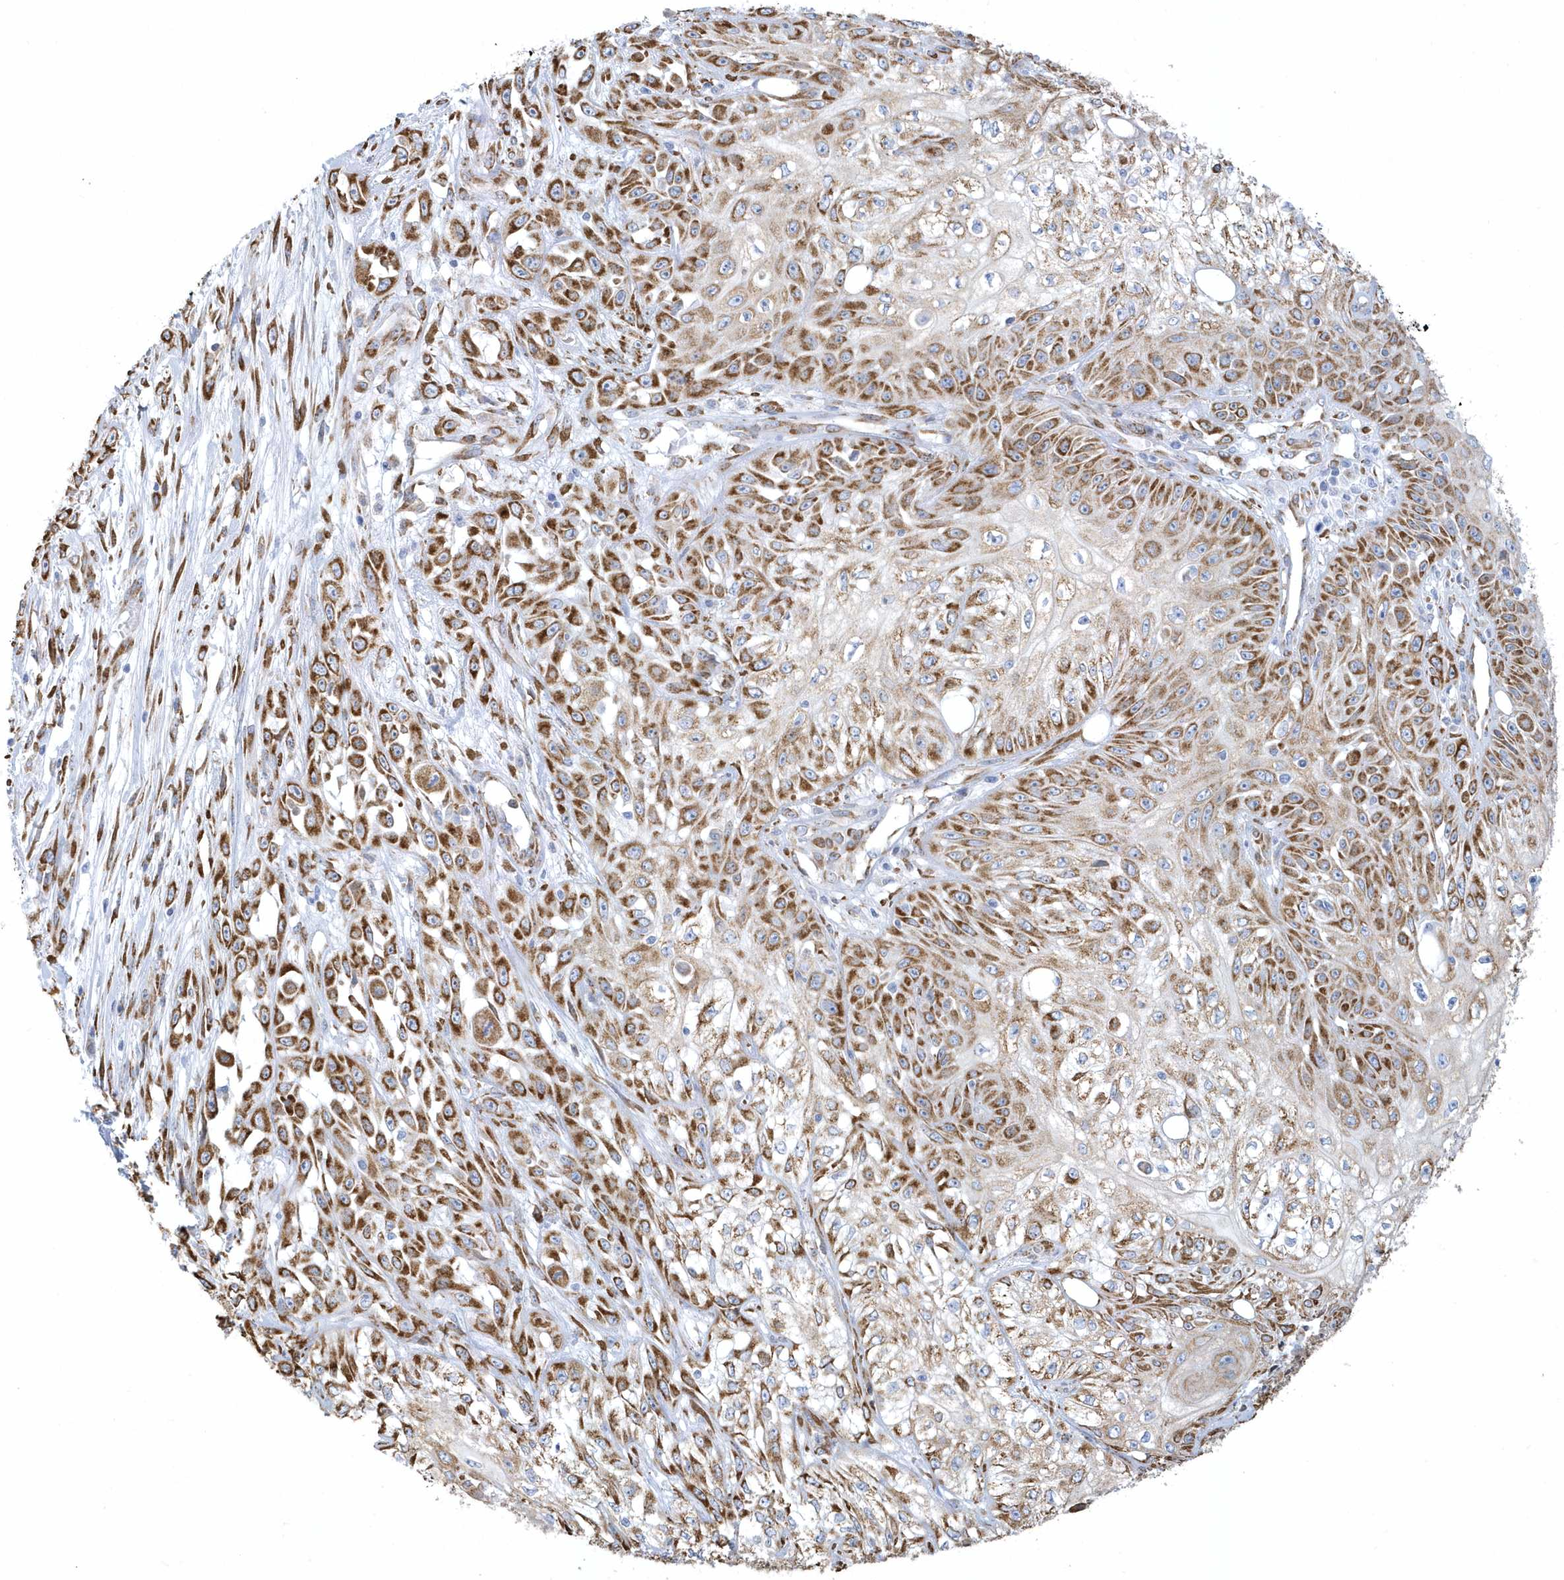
{"staining": {"intensity": "moderate", "quantity": "25%-75%", "location": "cytoplasmic/membranous"}, "tissue": "skin cancer", "cell_type": "Tumor cells", "image_type": "cancer", "snomed": [{"axis": "morphology", "description": "Squamous cell carcinoma, NOS"}, {"axis": "morphology", "description": "Squamous cell carcinoma, metastatic, NOS"}, {"axis": "topography", "description": "Skin"}, {"axis": "topography", "description": "Lymph node"}], "caption": "Immunohistochemistry (IHC) micrograph of human skin squamous cell carcinoma stained for a protein (brown), which displays medium levels of moderate cytoplasmic/membranous expression in about 25%-75% of tumor cells.", "gene": "DCAF1", "patient": {"sex": "male", "age": 75}}